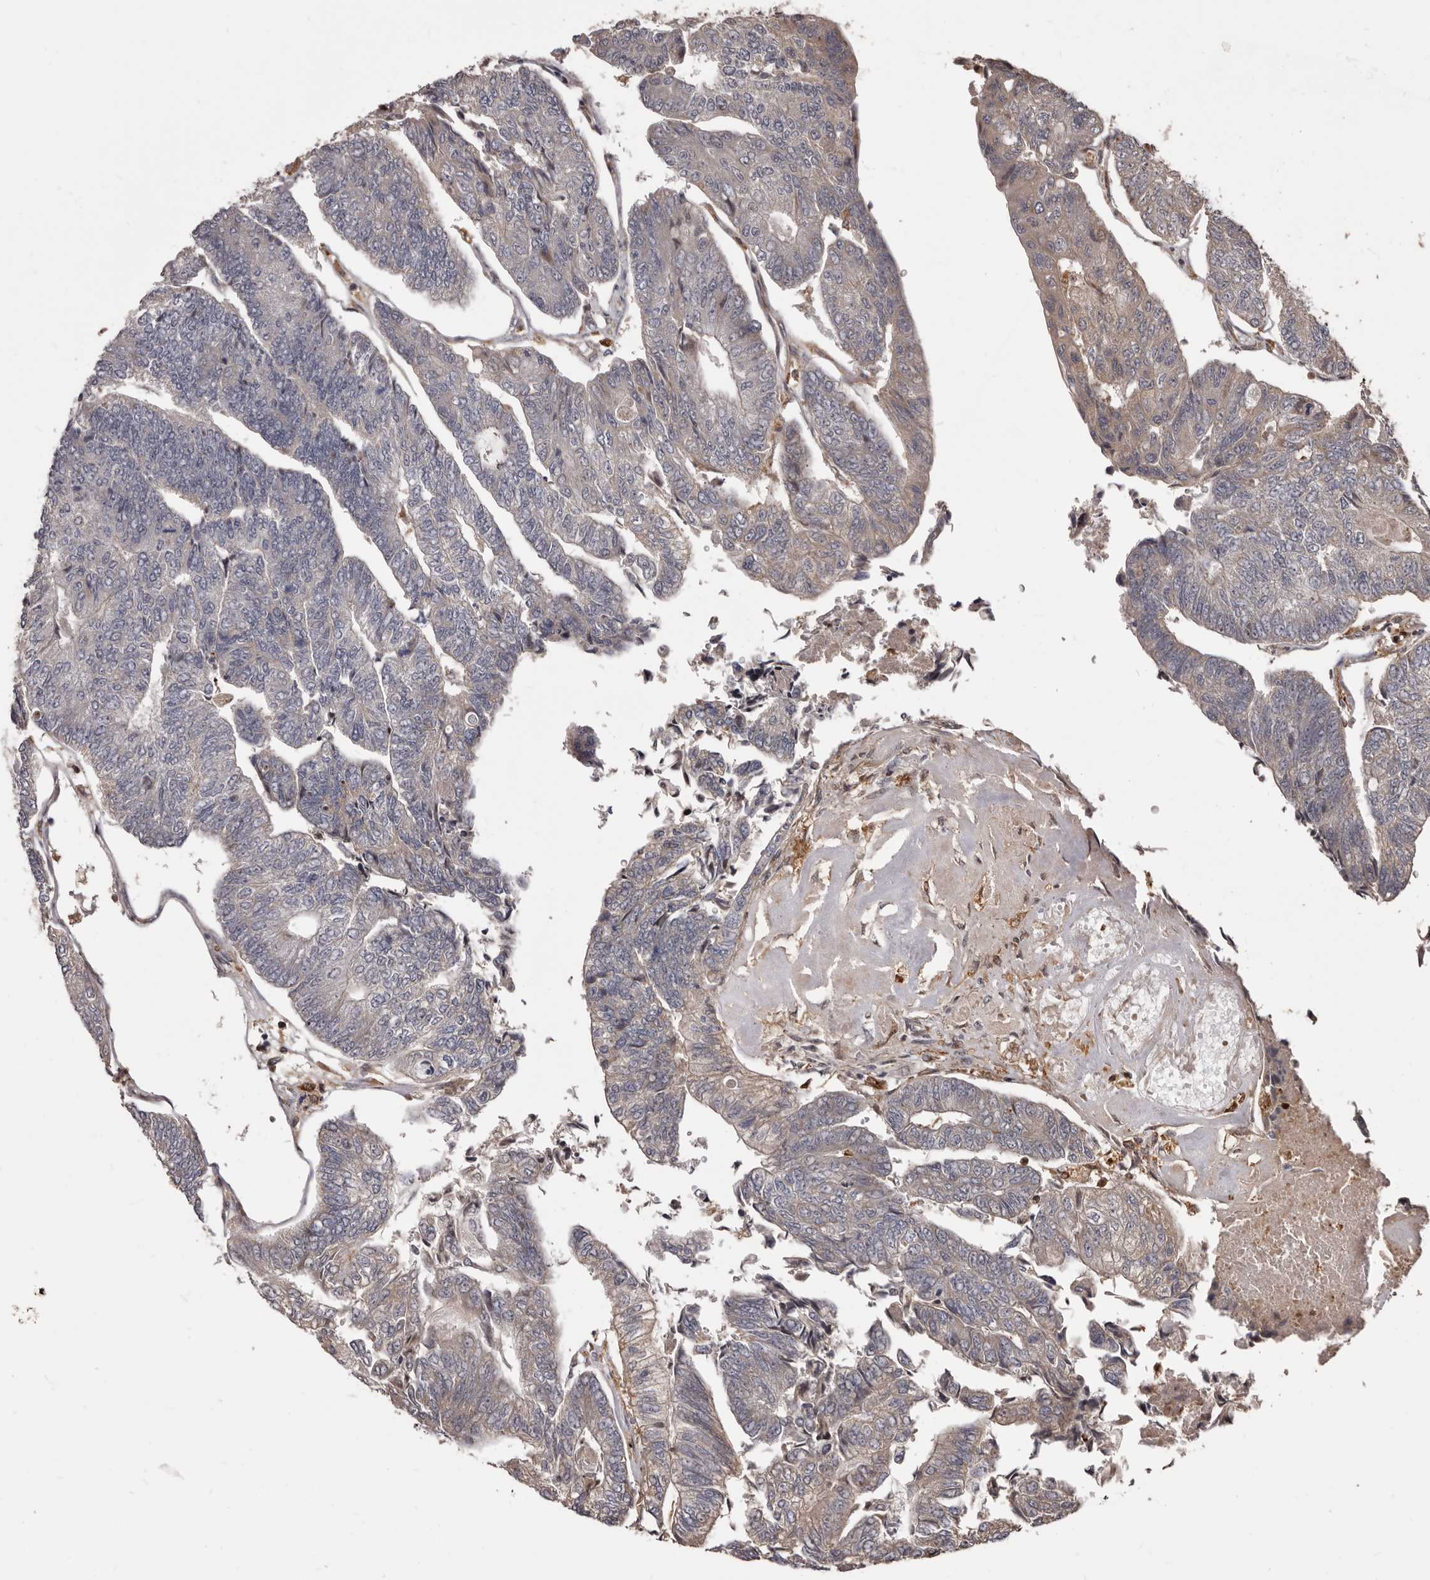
{"staining": {"intensity": "weak", "quantity": "<25%", "location": "cytoplasmic/membranous"}, "tissue": "colorectal cancer", "cell_type": "Tumor cells", "image_type": "cancer", "snomed": [{"axis": "morphology", "description": "Adenocarcinoma, NOS"}, {"axis": "topography", "description": "Colon"}], "caption": "Tumor cells are negative for protein expression in human colorectal cancer (adenocarcinoma).", "gene": "ZCCHC7", "patient": {"sex": "female", "age": 67}}